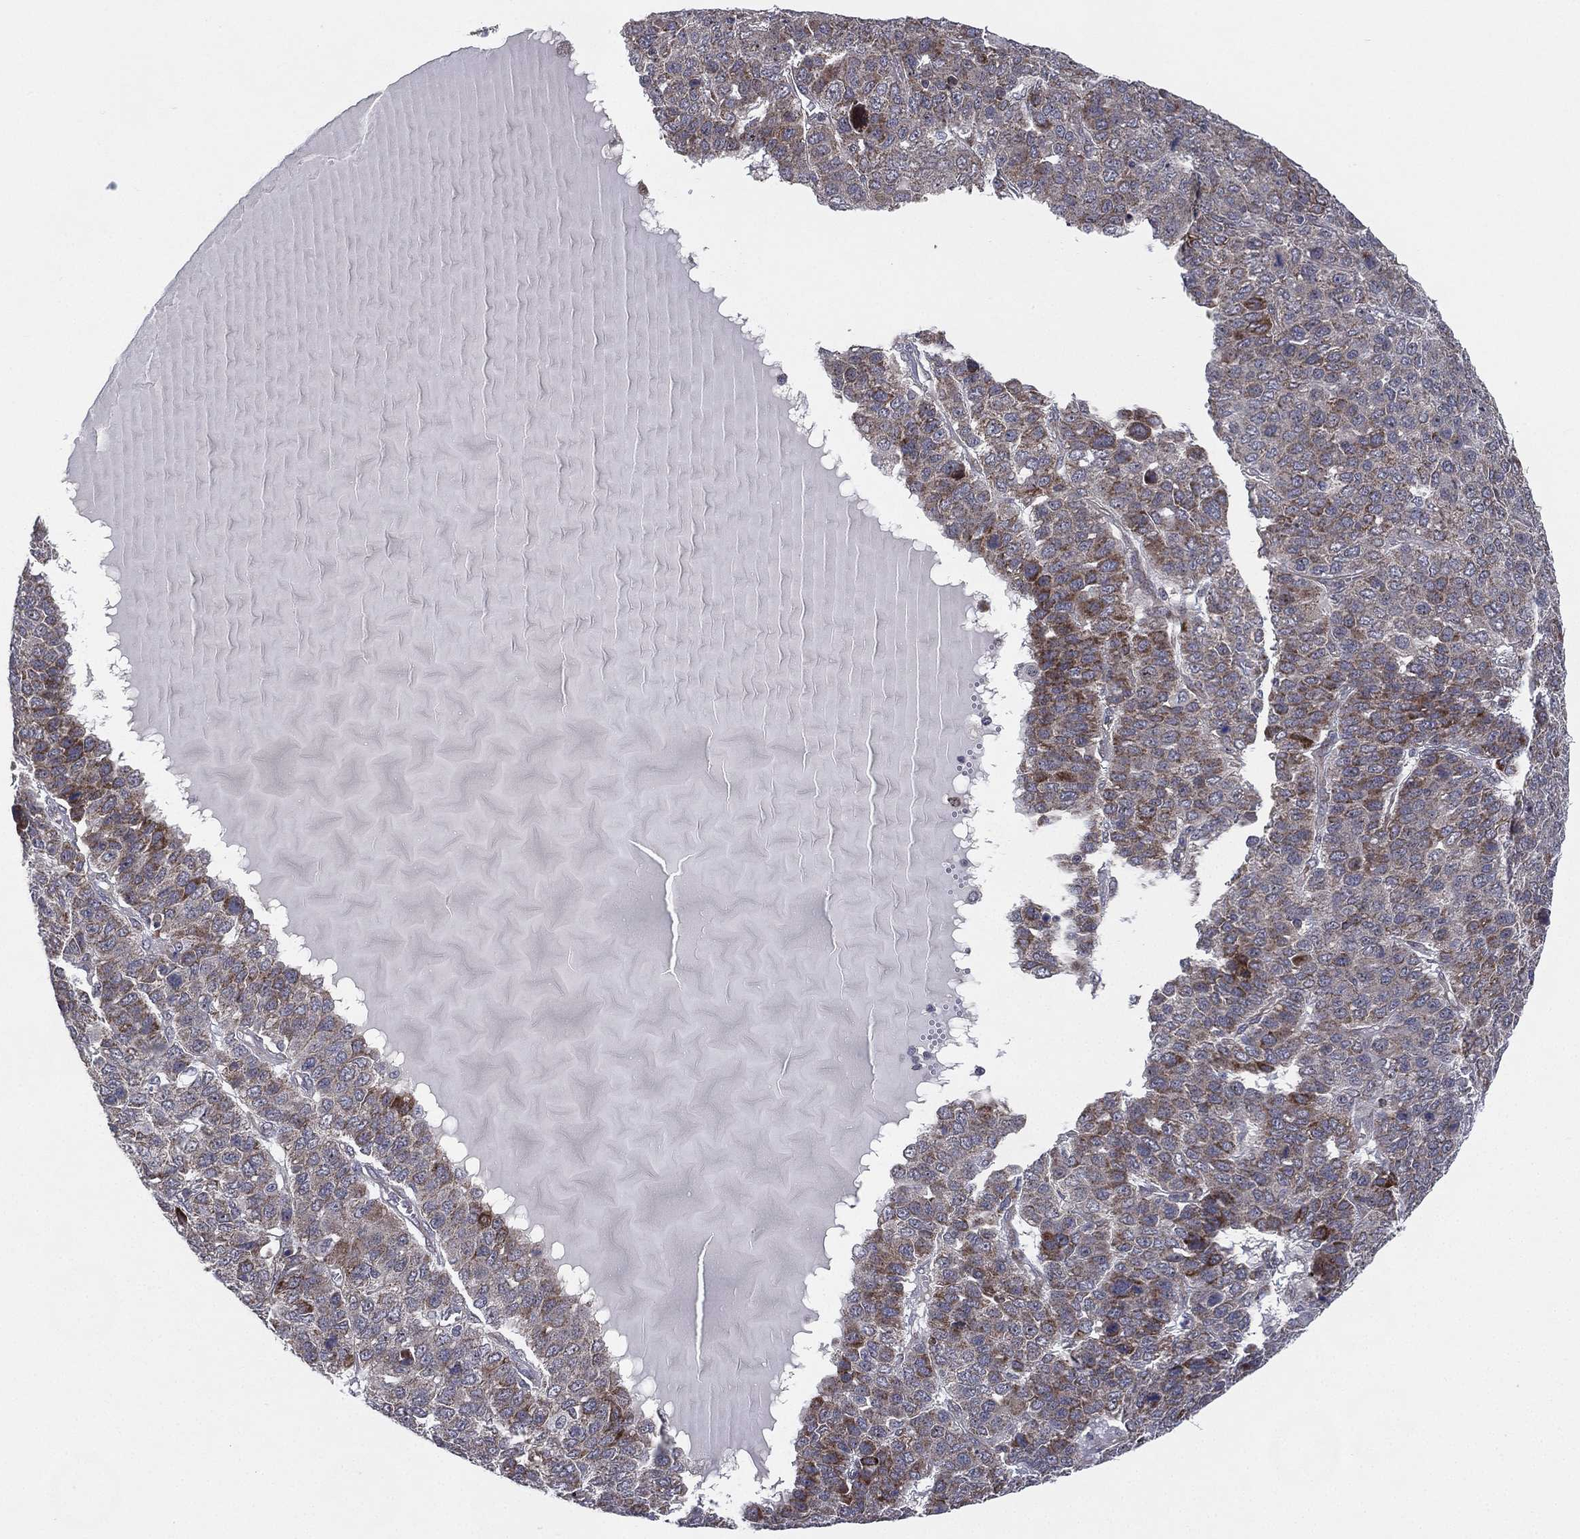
{"staining": {"intensity": "moderate", "quantity": "<25%", "location": "cytoplasmic/membranous"}, "tissue": "liver cancer", "cell_type": "Tumor cells", "image_type": "cancer", "snomed": [{"axis": "morphology", "description": "Carcinoma, Hepatocellular, NOS"}, {"axis": "topography", "description": "Liver"}], "caption": "Liver cancer (hepatocellular carcinoma) stained with immunohistochemistry (IHC) displays moderate cytoplasmic/membranous staining in approximately <25% of tumor cells.", "gene": "KAT14", "patient": {"sex": "male", "age": 69}}